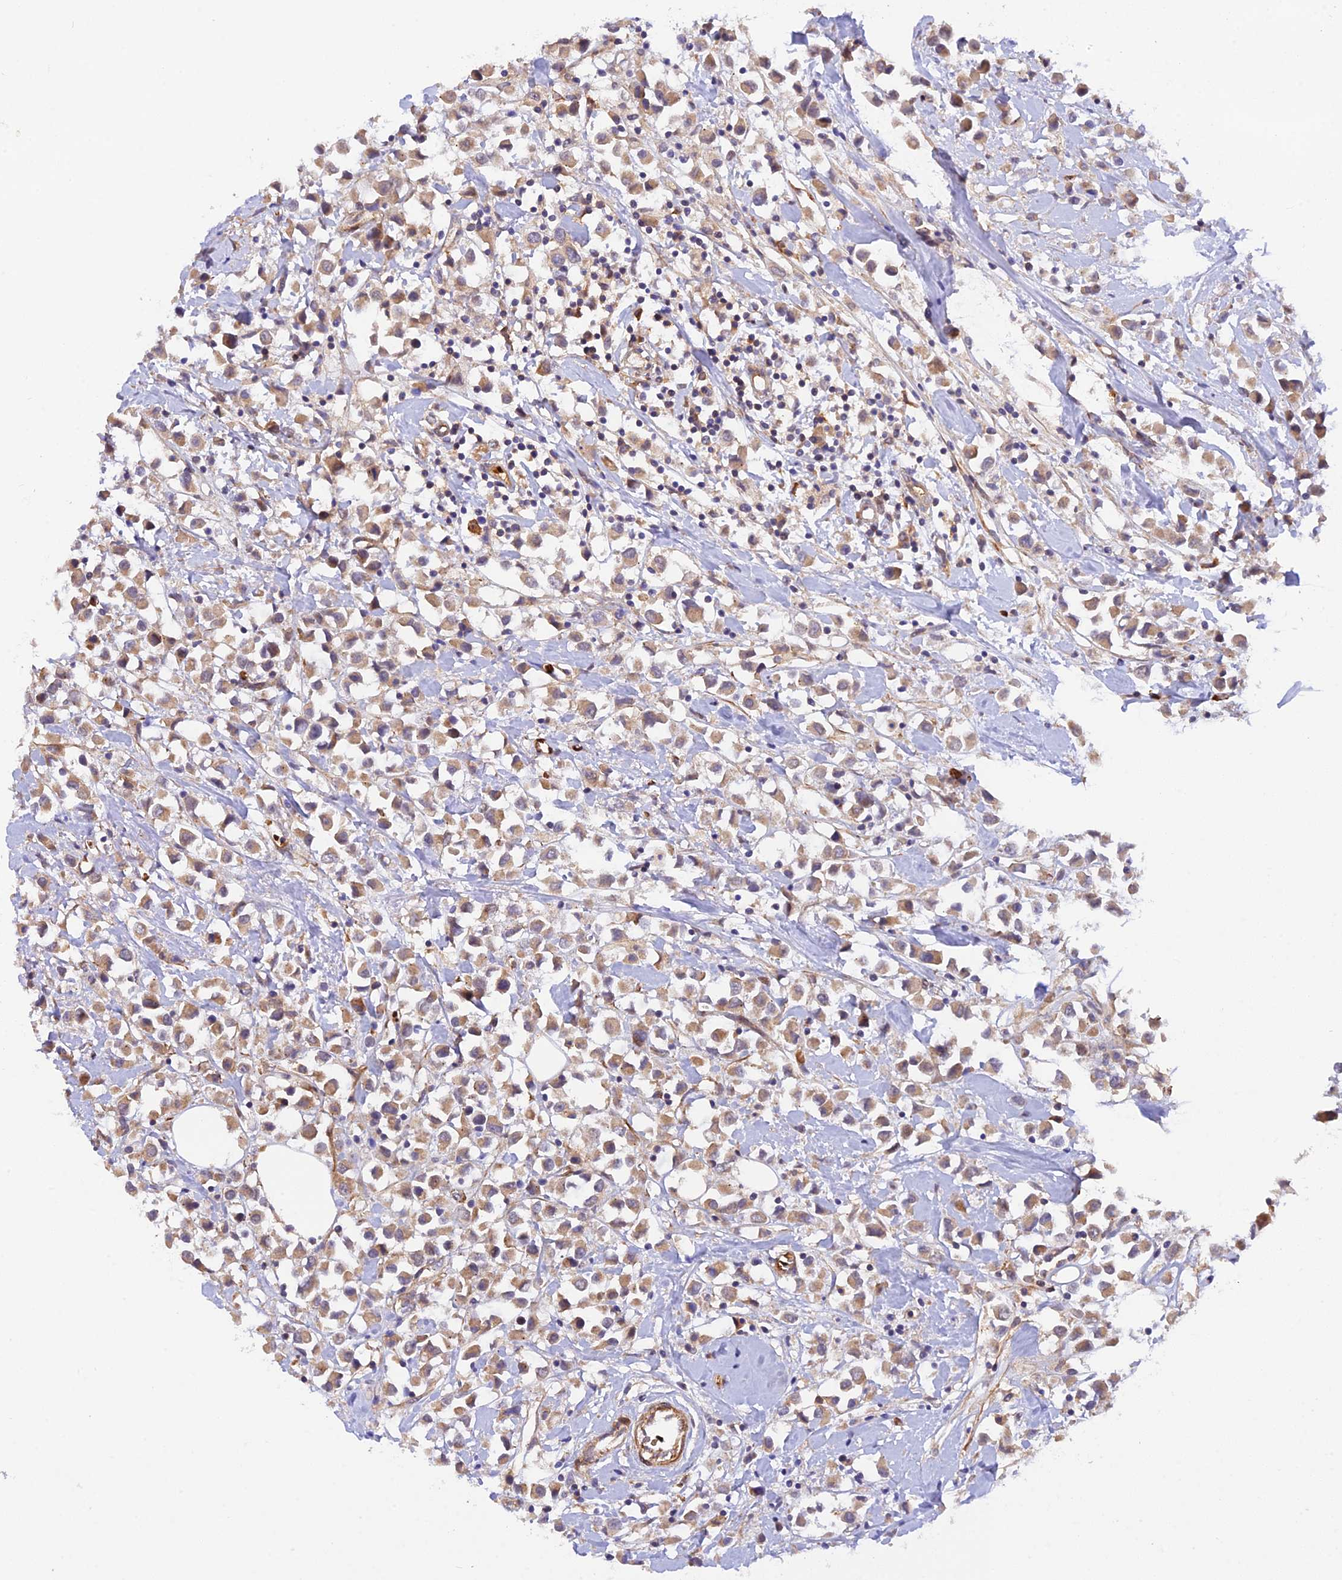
{"staining": {"intensity": "moderate", "quantity": ">75%", "location": "cytoplasmic/membranous"}, "tissue": "breast cancer", "cell_type": "Tumor cells", "image_type": "cancer", "snomed": [{"axis": "morphology", "description": "Duct carcinoma"}, {"axis": "topography", "description": "Breast"}], "caption": "Immunohistochemistry (IHC) photomicrograph of invasive ductal carcinoma (breast) stained for a protein (brown), which exhibits medium levels of moderate cytoplasmic/membranous positivity in approximately >75% of tumor cells.", "gene": "WDFY4", "patient": {"sex": "female", "age": 61}}